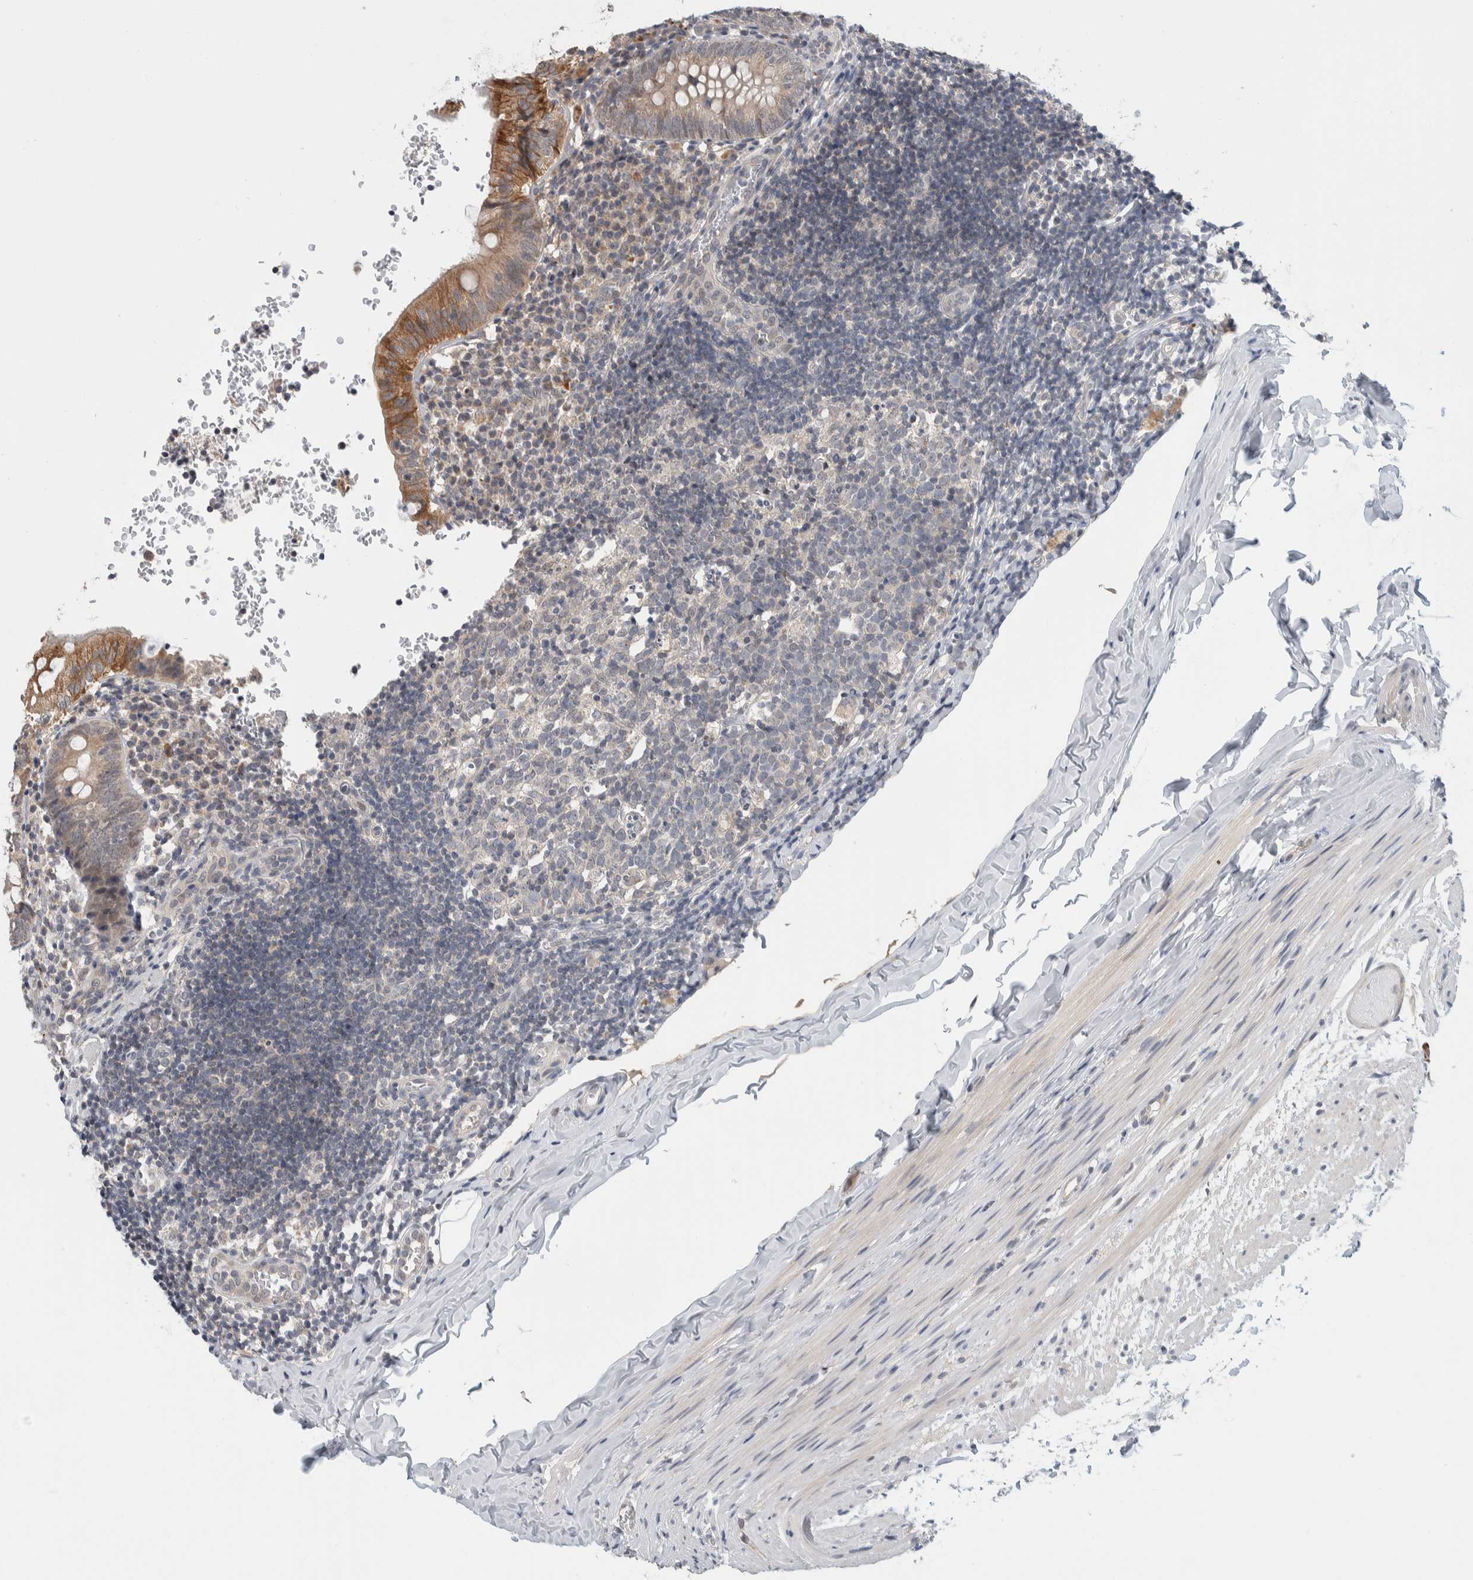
{"staining": {"intensity": "moderate", "quantity": ">75%", "location": "cytoplasmic/membranous"}, "tissue": "appendix", "cell_type": "Glandular cells", "image_type": "normal", "snomed": [{"axis": "morphology", "description": "Normal tissue, NOS"}, {"axis": "topography", "description": "Appendix"}], "caption": "DAB immunohistochemical staining of unremarkable appendix reveals moderate cytoplasmic/membranous protein expression in about >75% of glandular cells. (DAB IHC, brown staining for protein, blue staining for nuclei).", "gene": "SHPK", "patient": {"sex": "male", "age": 8}}